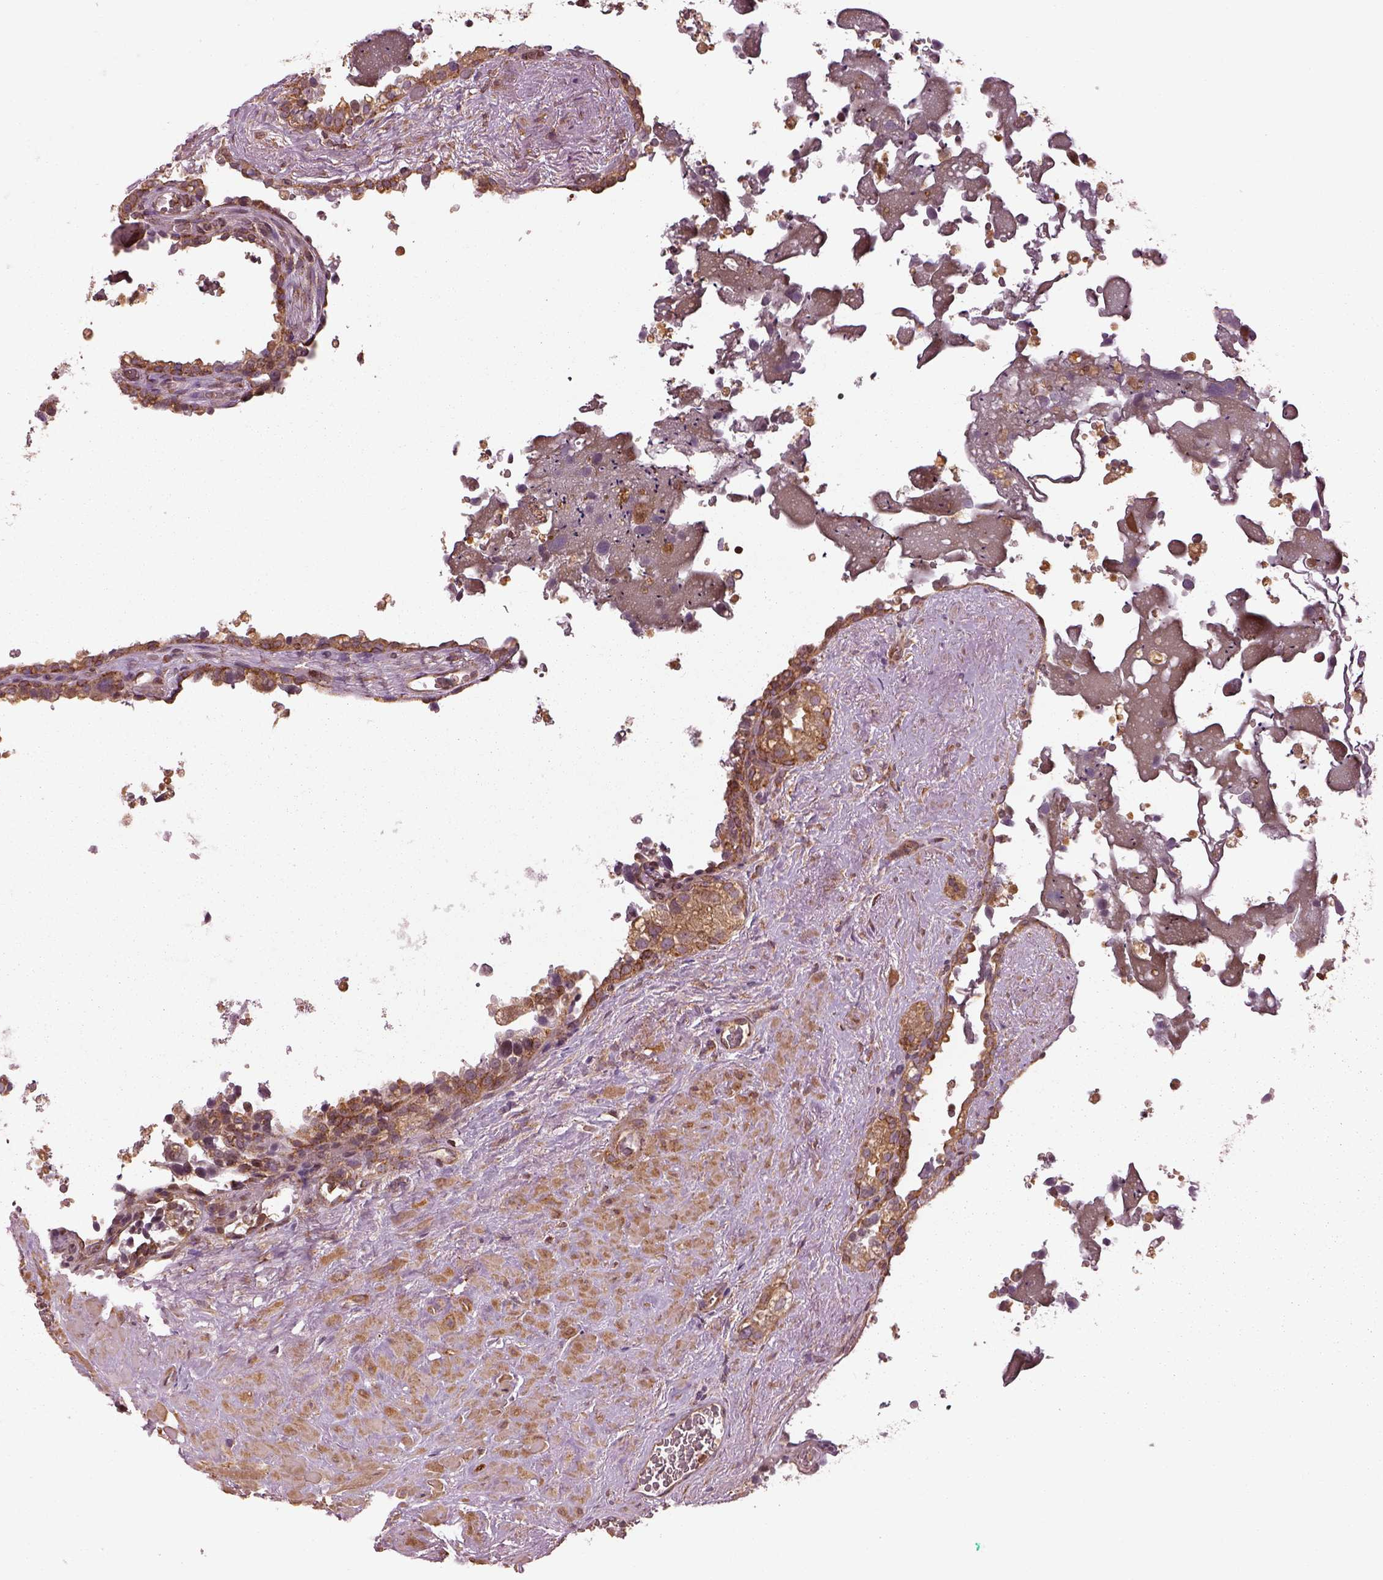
{"staining": {"intensity": "moderate", "quantity": ">75%", "location": "cytoplasmic/membranous"}, "tissue": "seminal vesicle", "cell_type": "Glandular cells", "image_type": "normal", "snomed": [{"axis": "morphology", "description": "Normal tissue, NOS"}, {"axis": "topography", "description": "Seminal veicle"}], "caption": "Unremarkable seminal vesicle was stained to show a protein in brown. There is medium levels of moderate cytoplasmic/membranous staining in about >75% of glandular cells. Using DAB (brown) and hematoxylin (blue) stains, captured at high magnification using brightfield microscopy.", "gene": "LSM14A", "patient": {"sex": "male", "age": 71}}